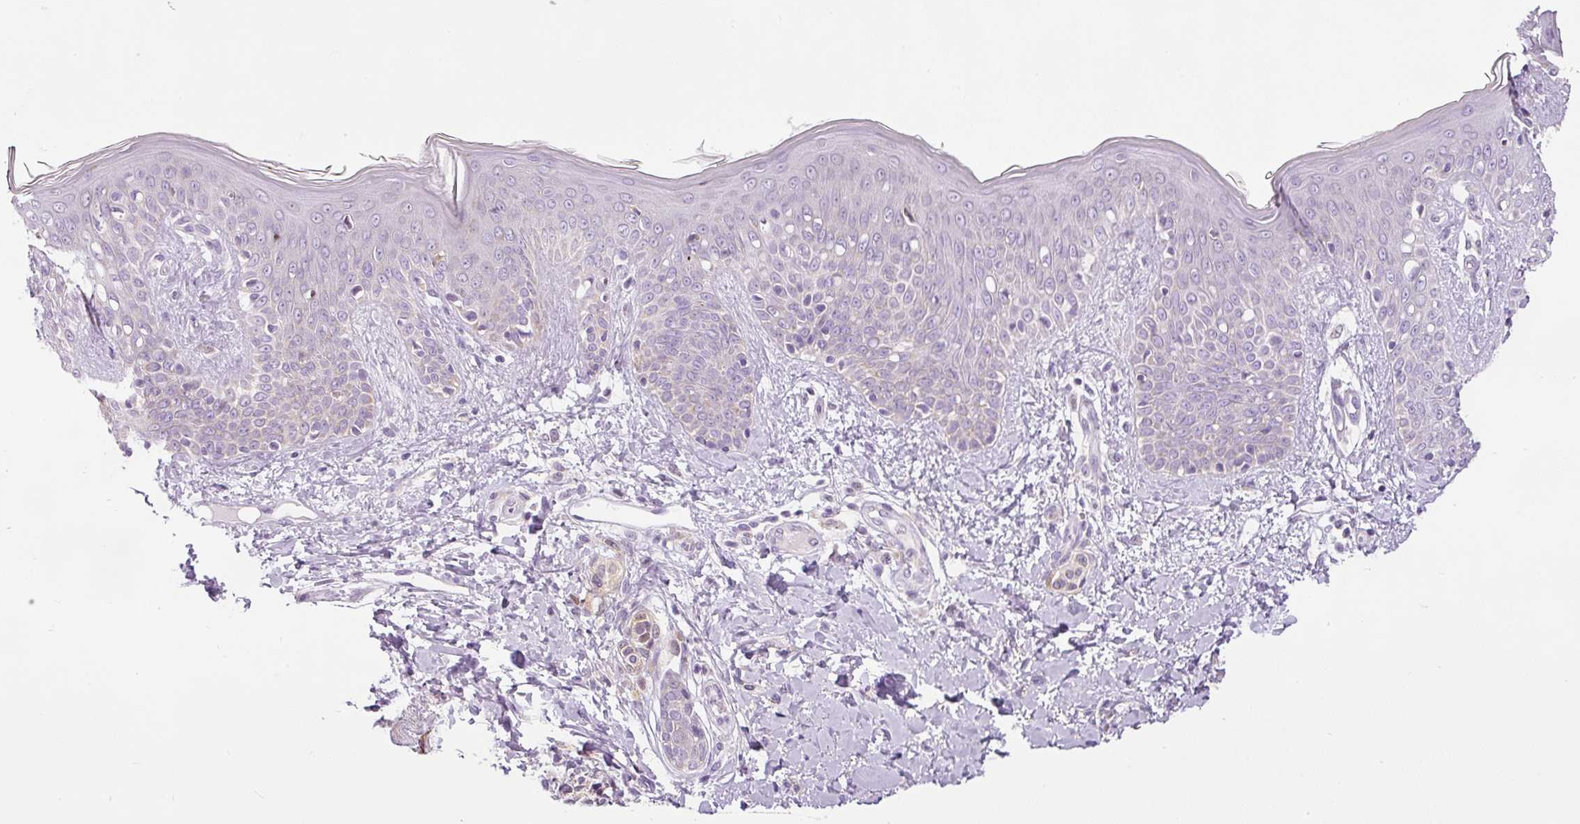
{"staining": {"intensity": "negative", "quantity": "none", "location": "none"}, "tissue": "skin", "cell_type": "Fibroblasts", "image_type": "normal", "snomed": [{"axis": "morphology", "description": "Normal tissue, NOS"}, {"axis": "topography", "description": "Skin"}], "caption": "A high-resolution micrograph shows immunohistochemistry (IHC) staining of benign skin, which exhibits no significant staining in fibroblasts.", "gene": "HMCN2", "patient": {"sex": "male", "age": 16}}